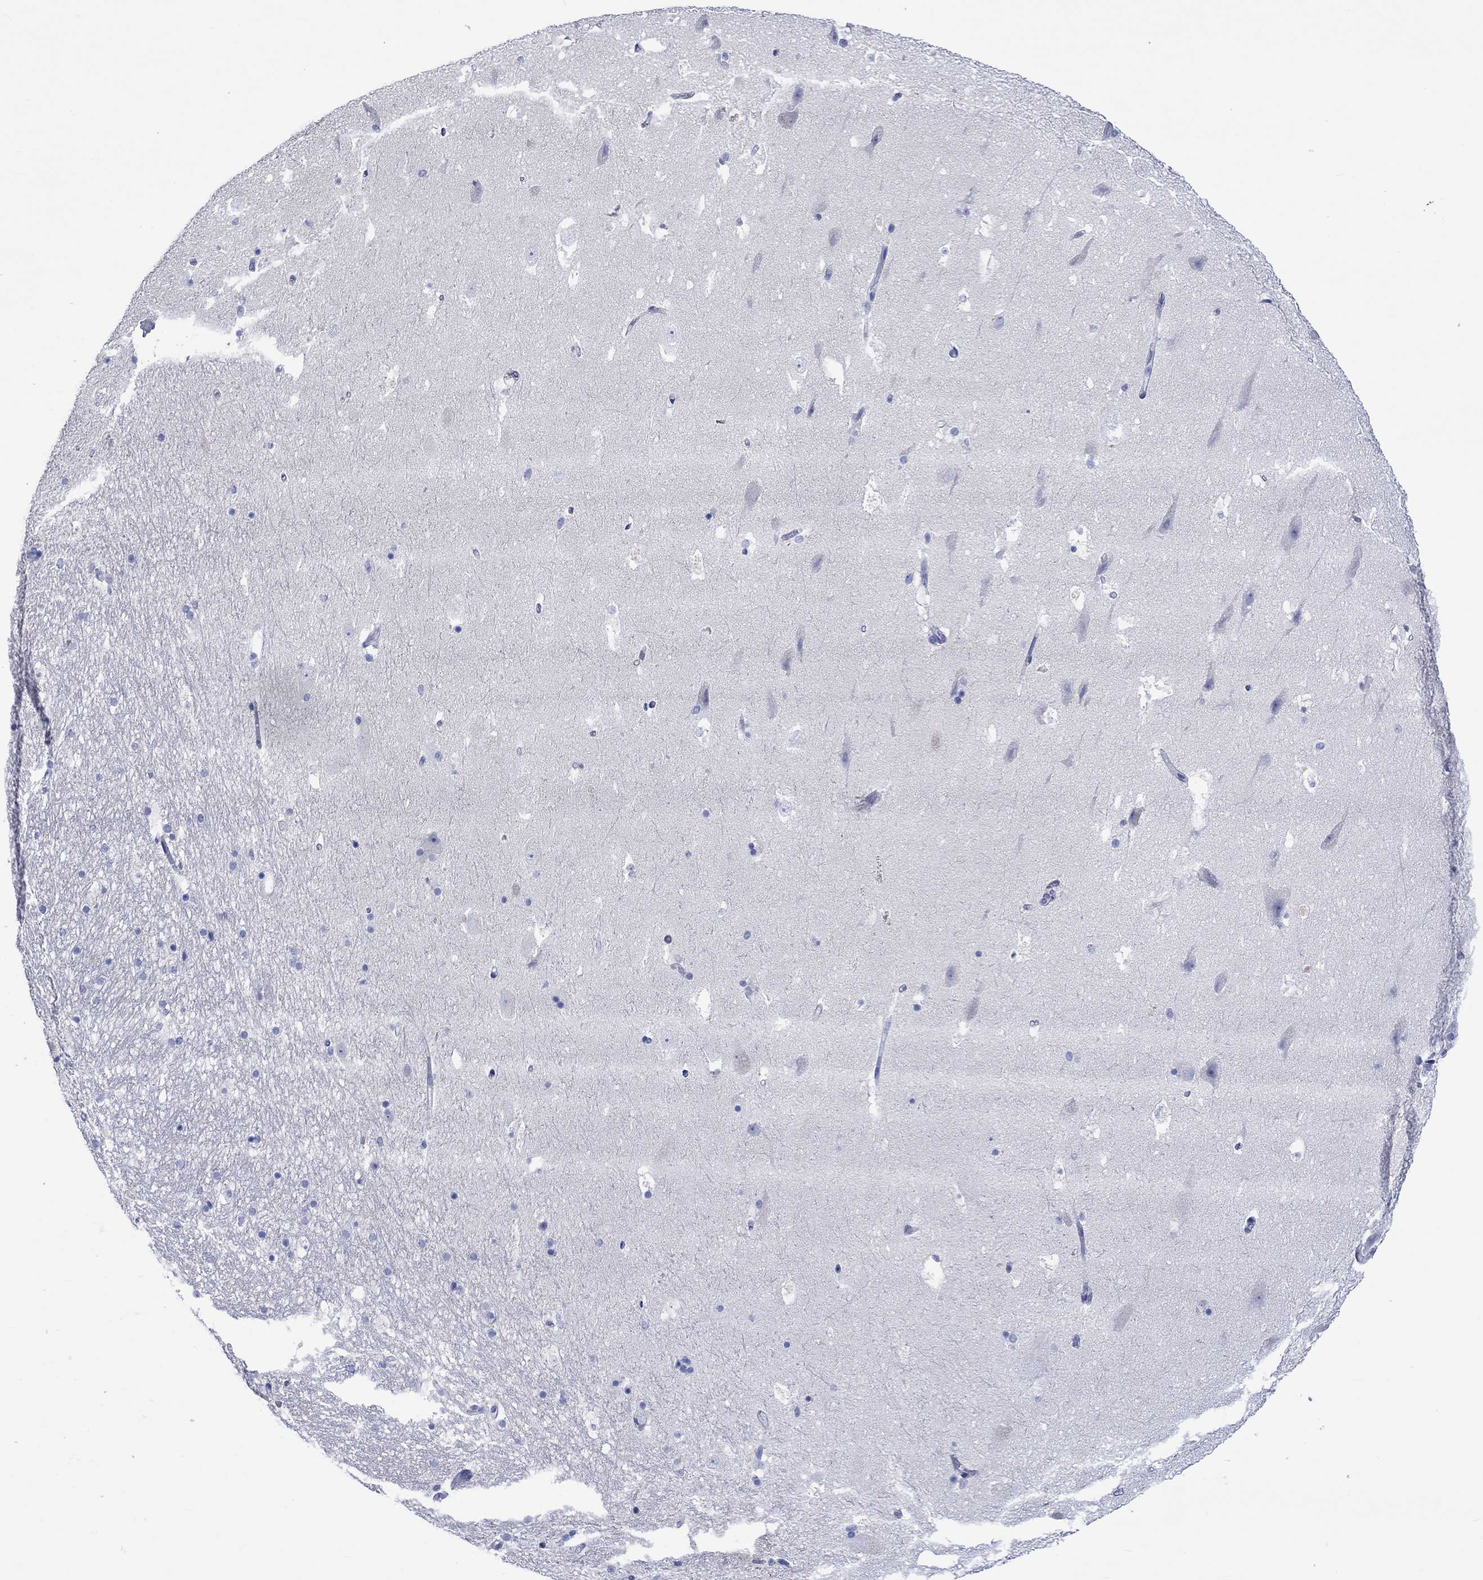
{"staining": {"intensity": "negative", "quantity": "none", "location": "none"}, "tissue": "hippocampus", "cell_type": "Glial cells", "image_type": "normal", "snomed": [{"axis": "morphology", "description": "Normal tissue, NOS"}, {"axis": "topography", "description": "Hippocampus"}], "caption": "Photomicrograph shows no significant protein staining in glial cells of normal hippocampus. Brightfield microscopy of immunohistochemistry (IHC) stained with DAB (3,3'-diaminobenzidine) (brown) and hematoxylin (blue), captured at high magnification.", "gene": "HARBI1", "patient": {"sex": "male", "age": 51}}